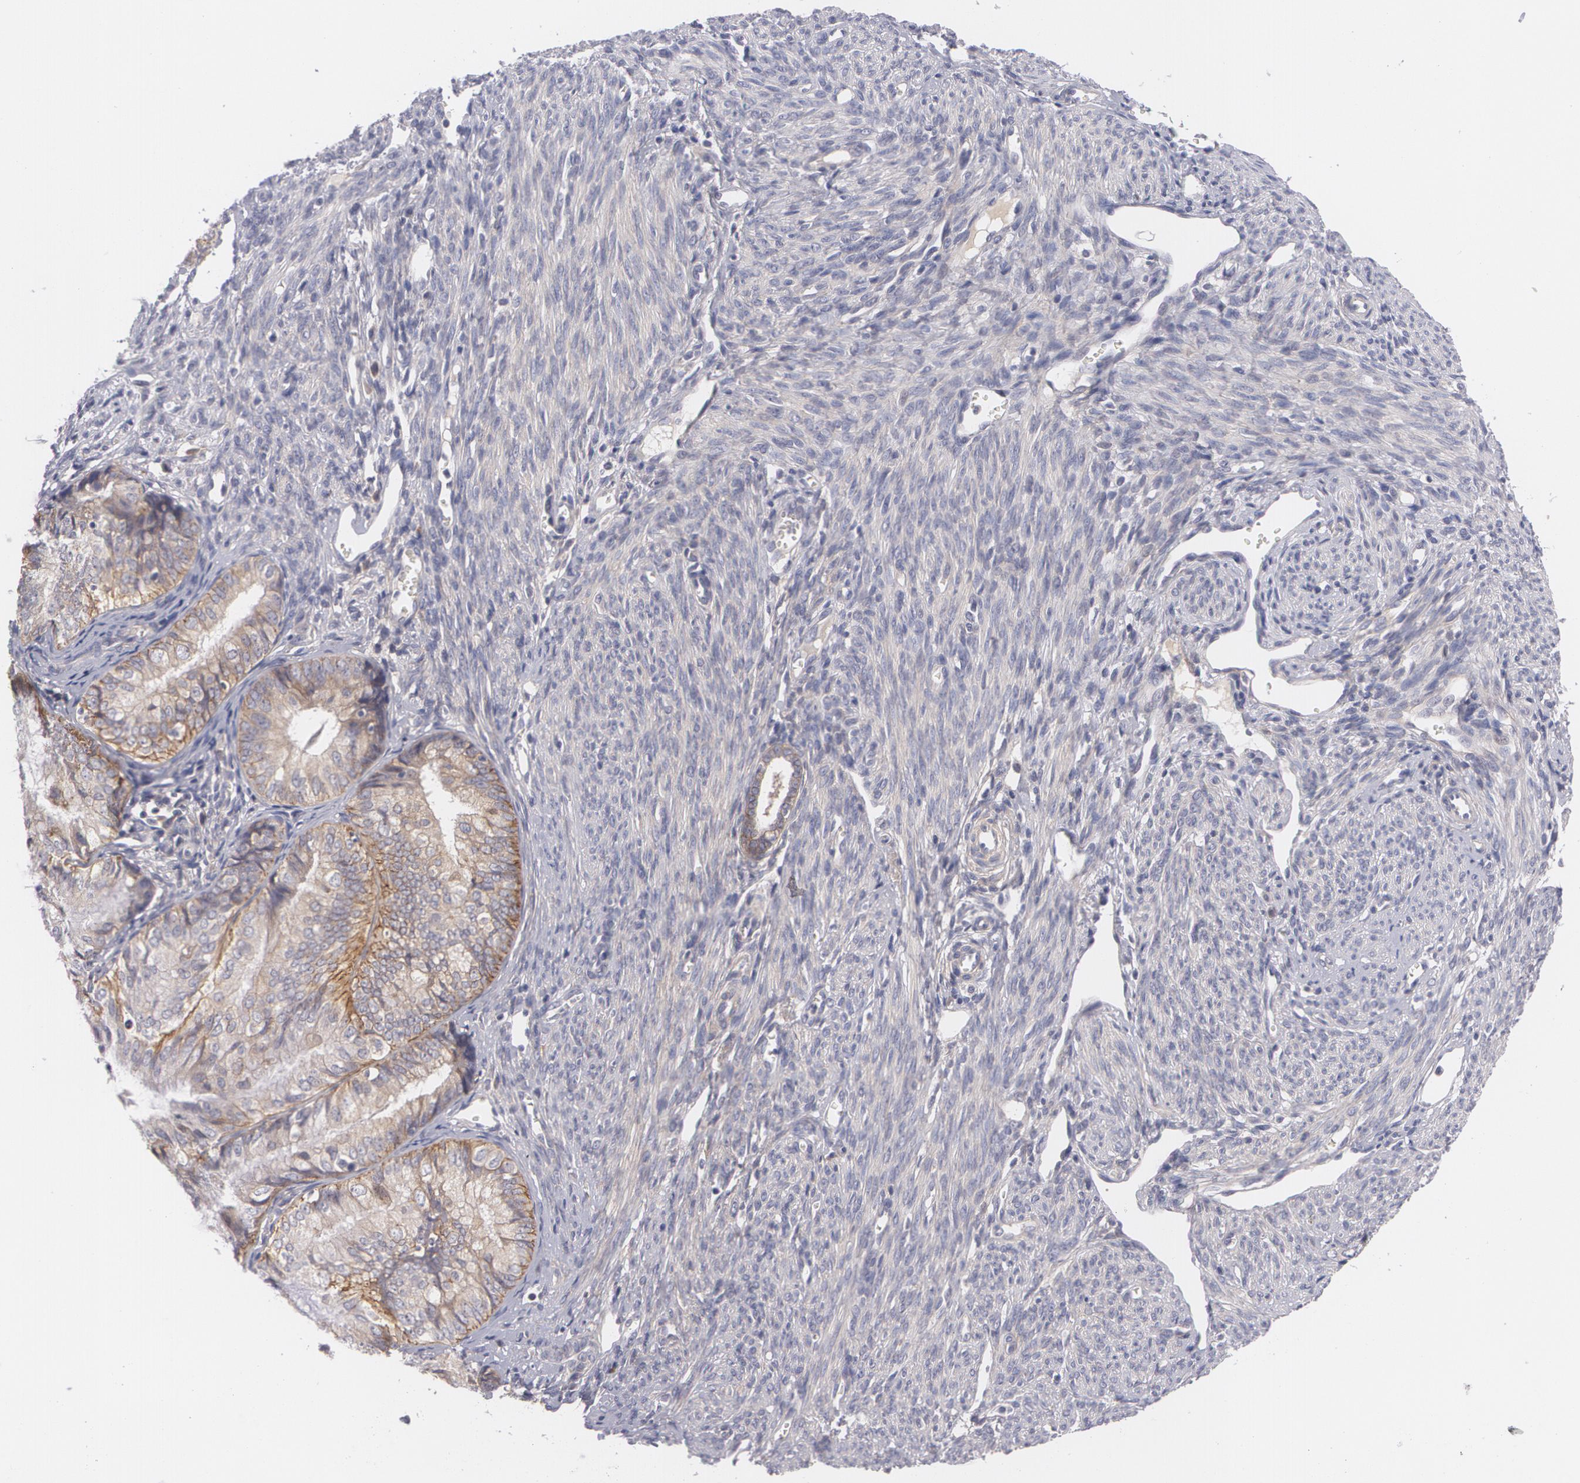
{"staining": {"intensity": "moderate", "quantity": ">75%", "location": "cytoplasmic/membranous"}, "tissue": "endometrial cancer", "cell_type": "Tumor cells", "image_type": "cancer", "snomed": [{"axis": "morphology", "description": "Adenocarcinoma, NOS"}, {"axis": "topography", "description": "Endometrium"}], "caption": "Tumor cells show medium levels of moderate cytoplasmic/membranous positivity in about >75% of cells in human endometrial adenocarcinoma. (Brightfield microscopy of DAB IHC at high magnification).", "gene": "CASK", "patient": {"sex": "female", "age": 66}}